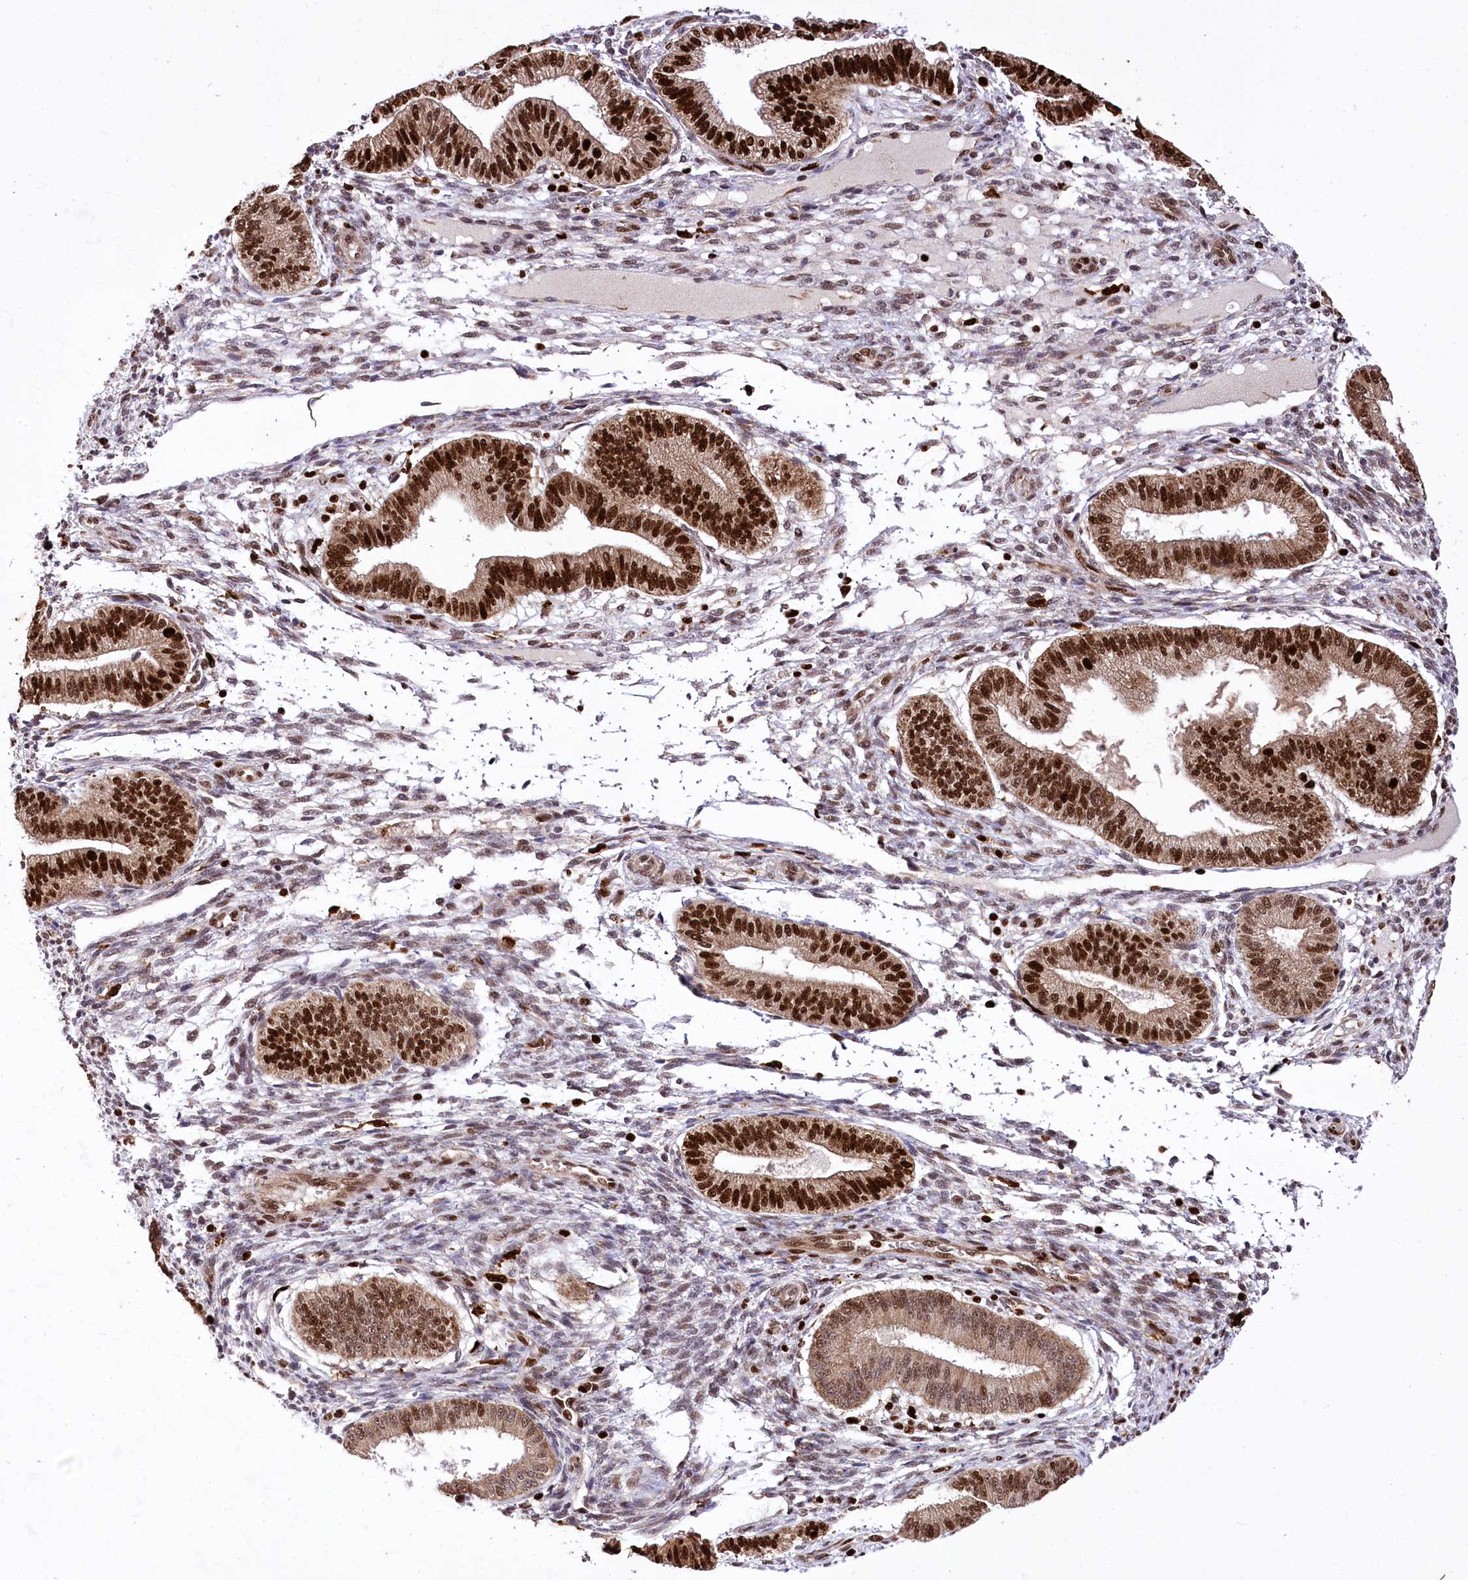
{"staining": {"intensity": "moderate", "quantity": "25%-75%", "location": "nuclear"}, "tissue": "endometrium", "cell_type": "Cells in endometrial stroma", "image_type": "normal", "snomed": [{"axis": "morphology", "description": "Normal tissue, NOS"}, {"axis": "topography", "description": "Endometrium"}], "caption": "Protein expression analysis of benign endometrium displays moderate nuclear staining in about 25%-75% of cells in endometrial stroma.", "gene": "FIGN", "patient": {"sex": "female", "age": 39}}